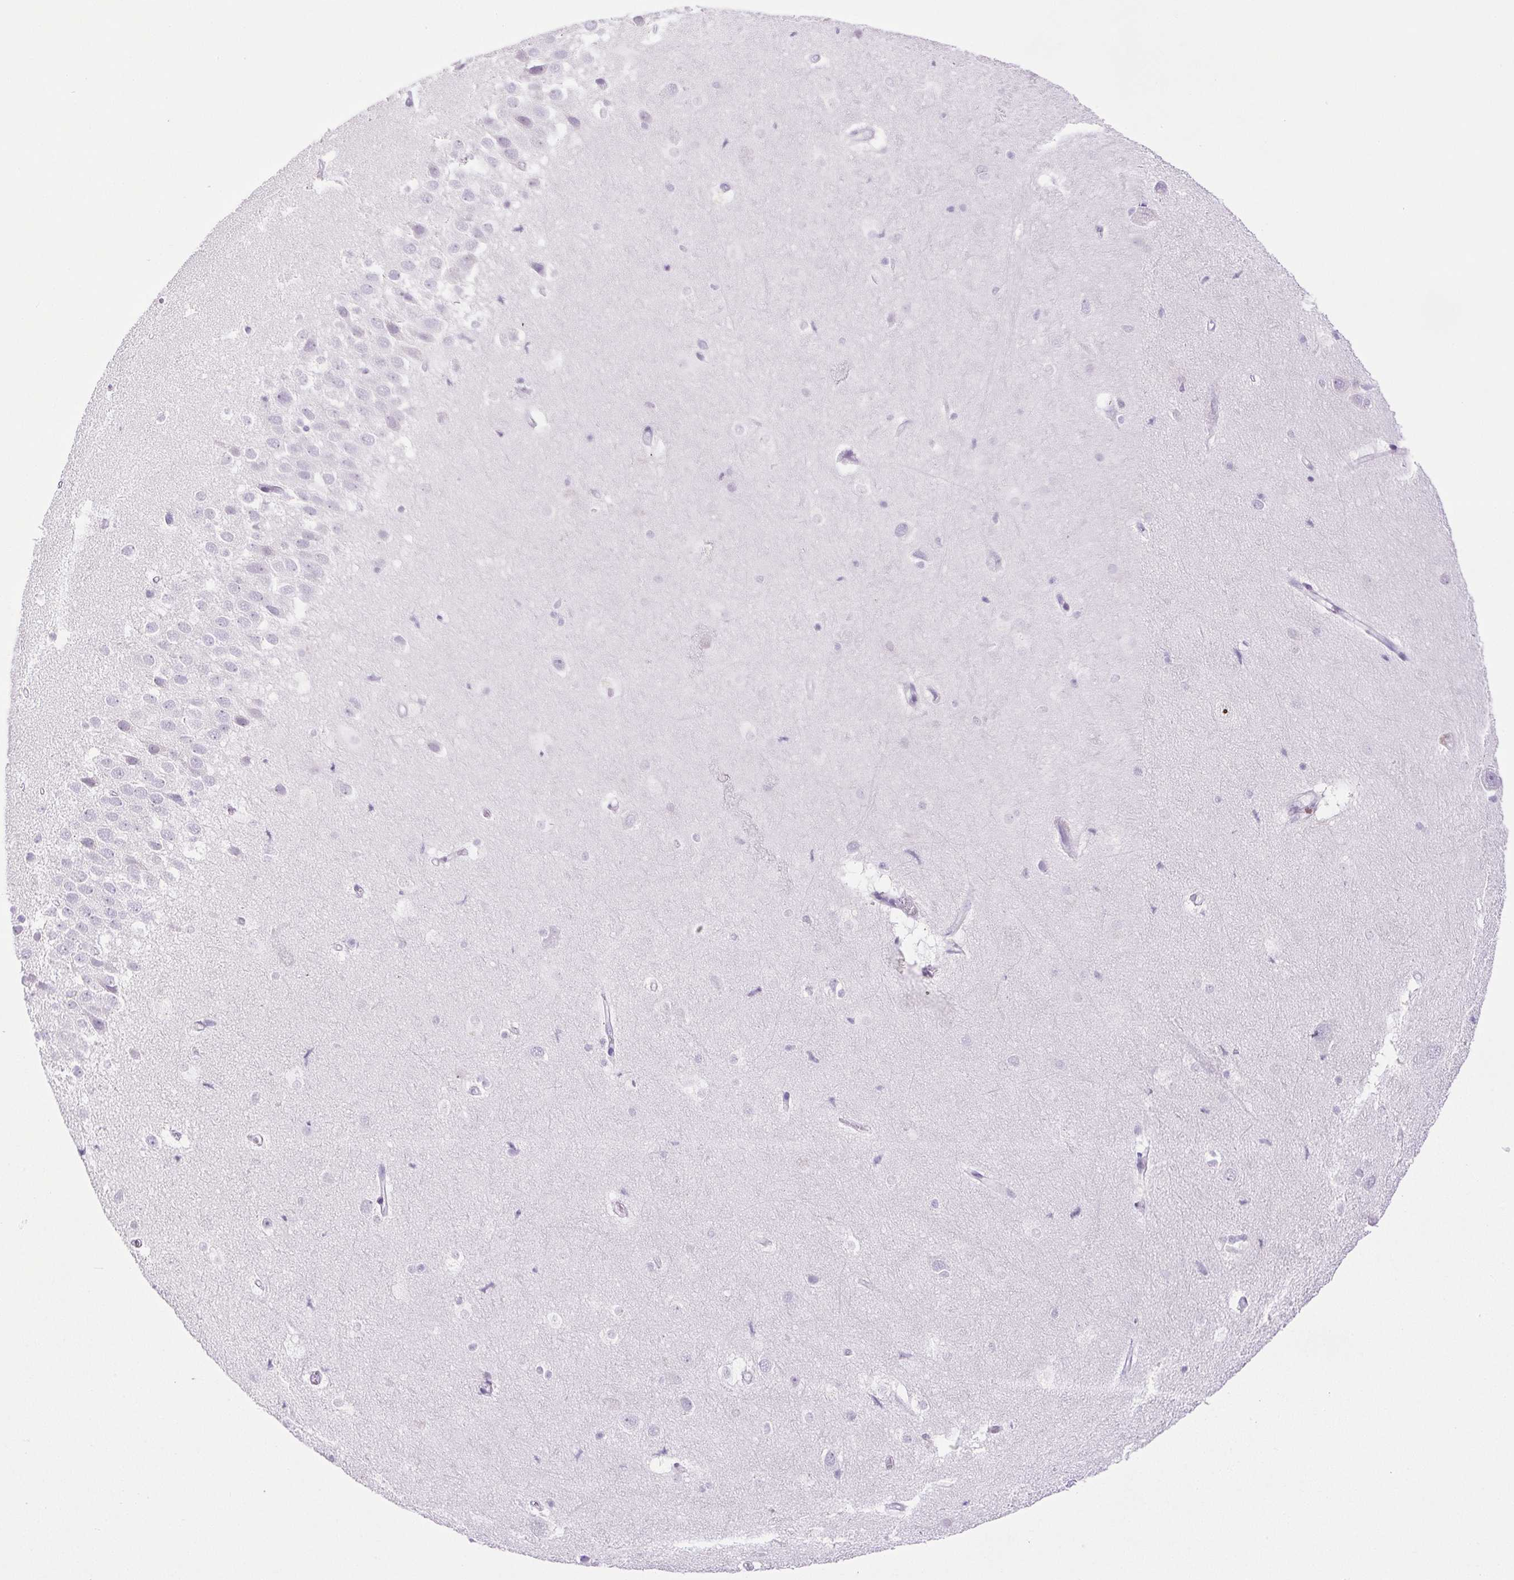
{"staining": {"intensity": "negative", "quantity": "none", "location": "none"}, "tissue": "hippocampus", "cell_type": "Glial cells", "image_type": "normal", "snomed": [{"axis": "morphology", "description": "Normal tissue, NOS"}, {"axis": "topography", "description": "Hippocampus"}], "caption": "A photomicrograph of hippocampus stained for a protein exhibits no brown staining in glial cells. (Brightfield microscopy of DAB IHC at high magnification).", "gene": "PAPPA2", "patient": {"sex": "male", "age": 26}}